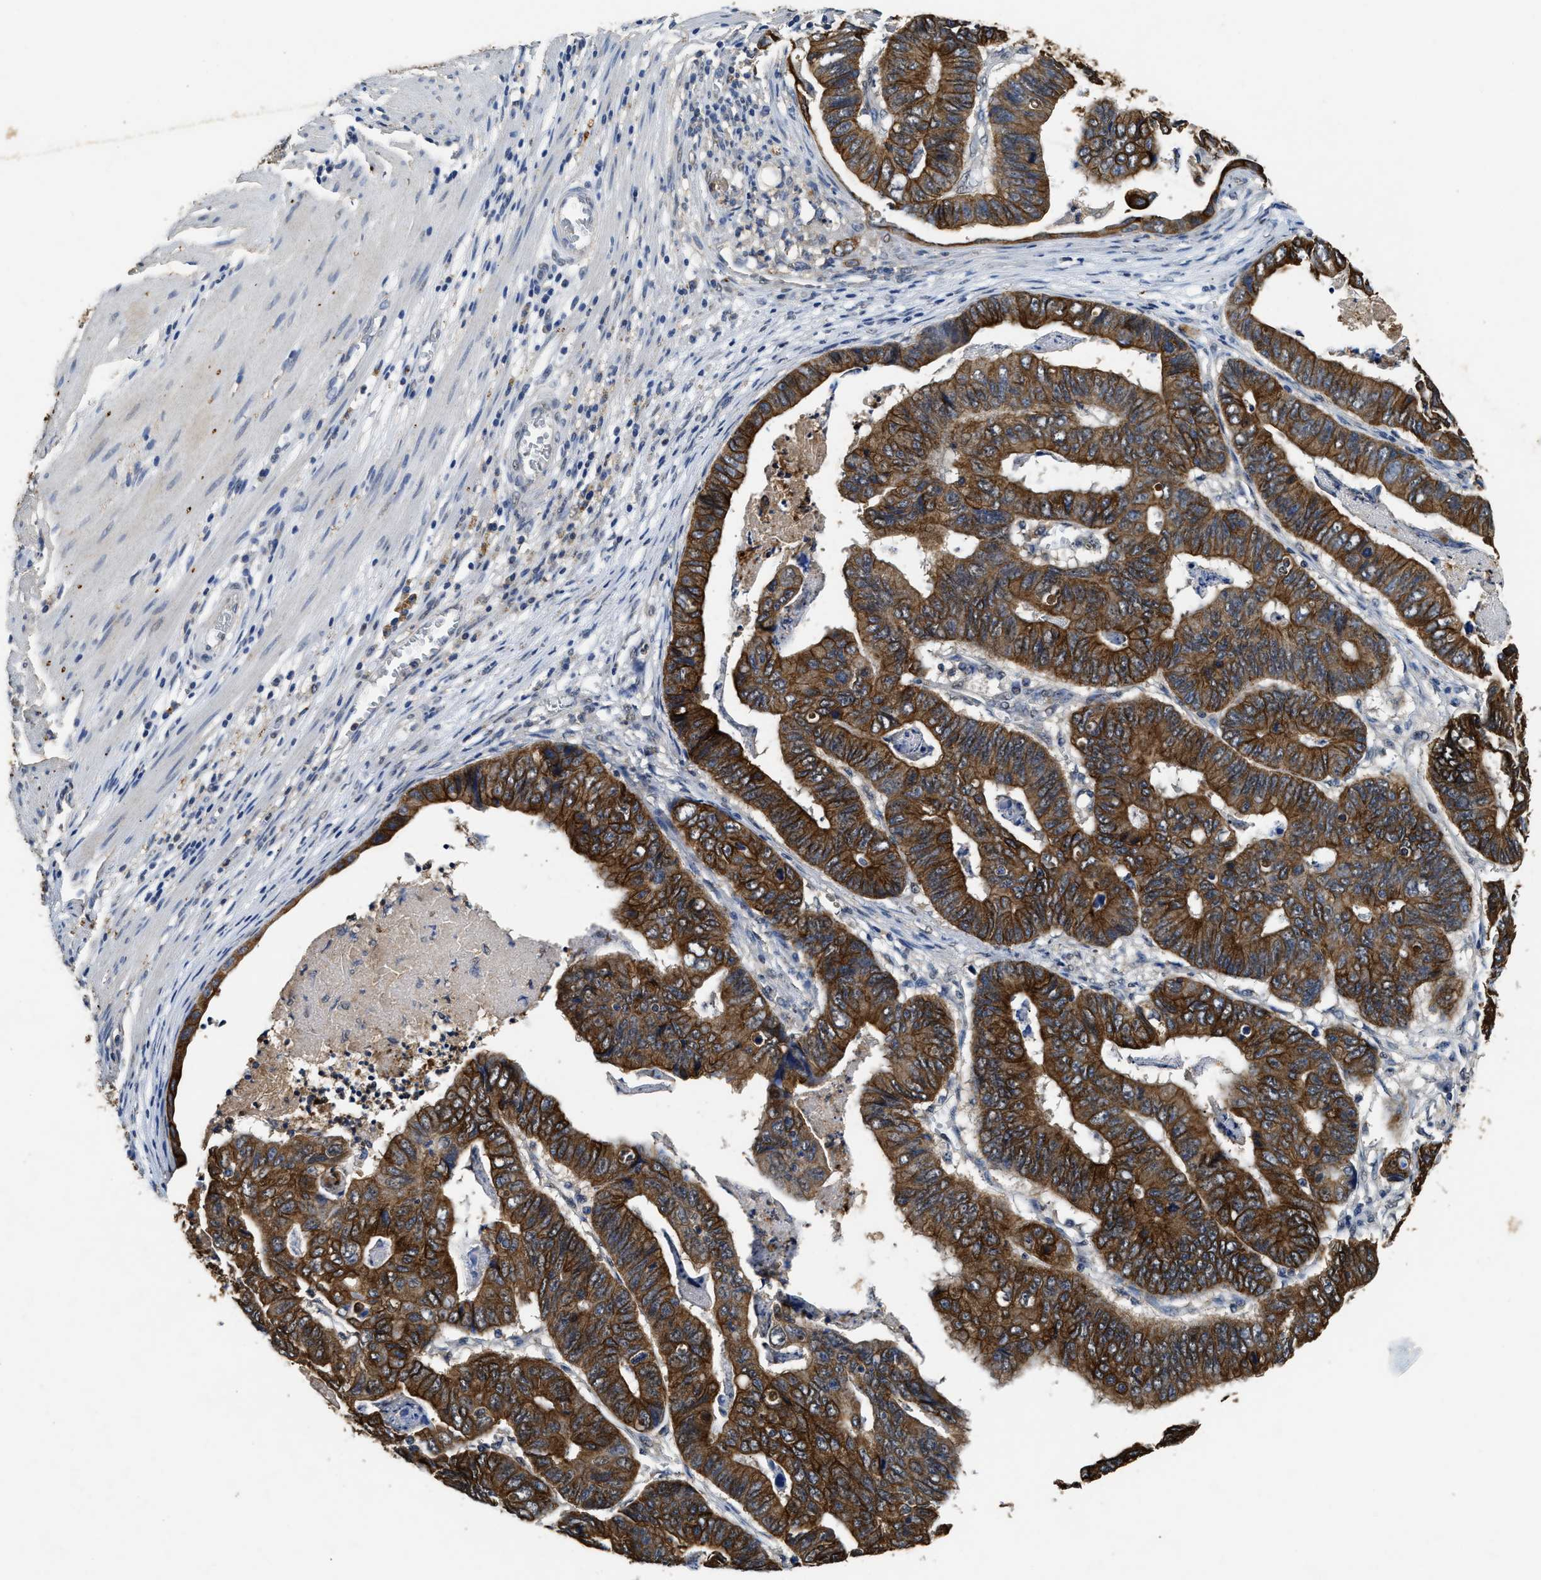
{"staining": {"intensity": "strong", "quantity": ">75%", "location": "cytoplasmic/membranous"}, "tissue": "stomach cancer", "cell_type": "Tumor cells", "image_type": "cancer", "snomed": [{"axis": "morphology", "description": "Adenocarcinoma, NOS"}, {"axis": "topography", "description": "Stomach, lower"}], "caption": "Strong cytoplasmic/membranous staining is seen in approximately >75% of tumor cells in adenocarcinoma (stomach). (DAB (3,3'-diaminobenzidine) IHC, brown staining for protein, blue staining for nuclei).", "gene": "CTNNA1", "patient": {"sex": "male", "age": 77}}